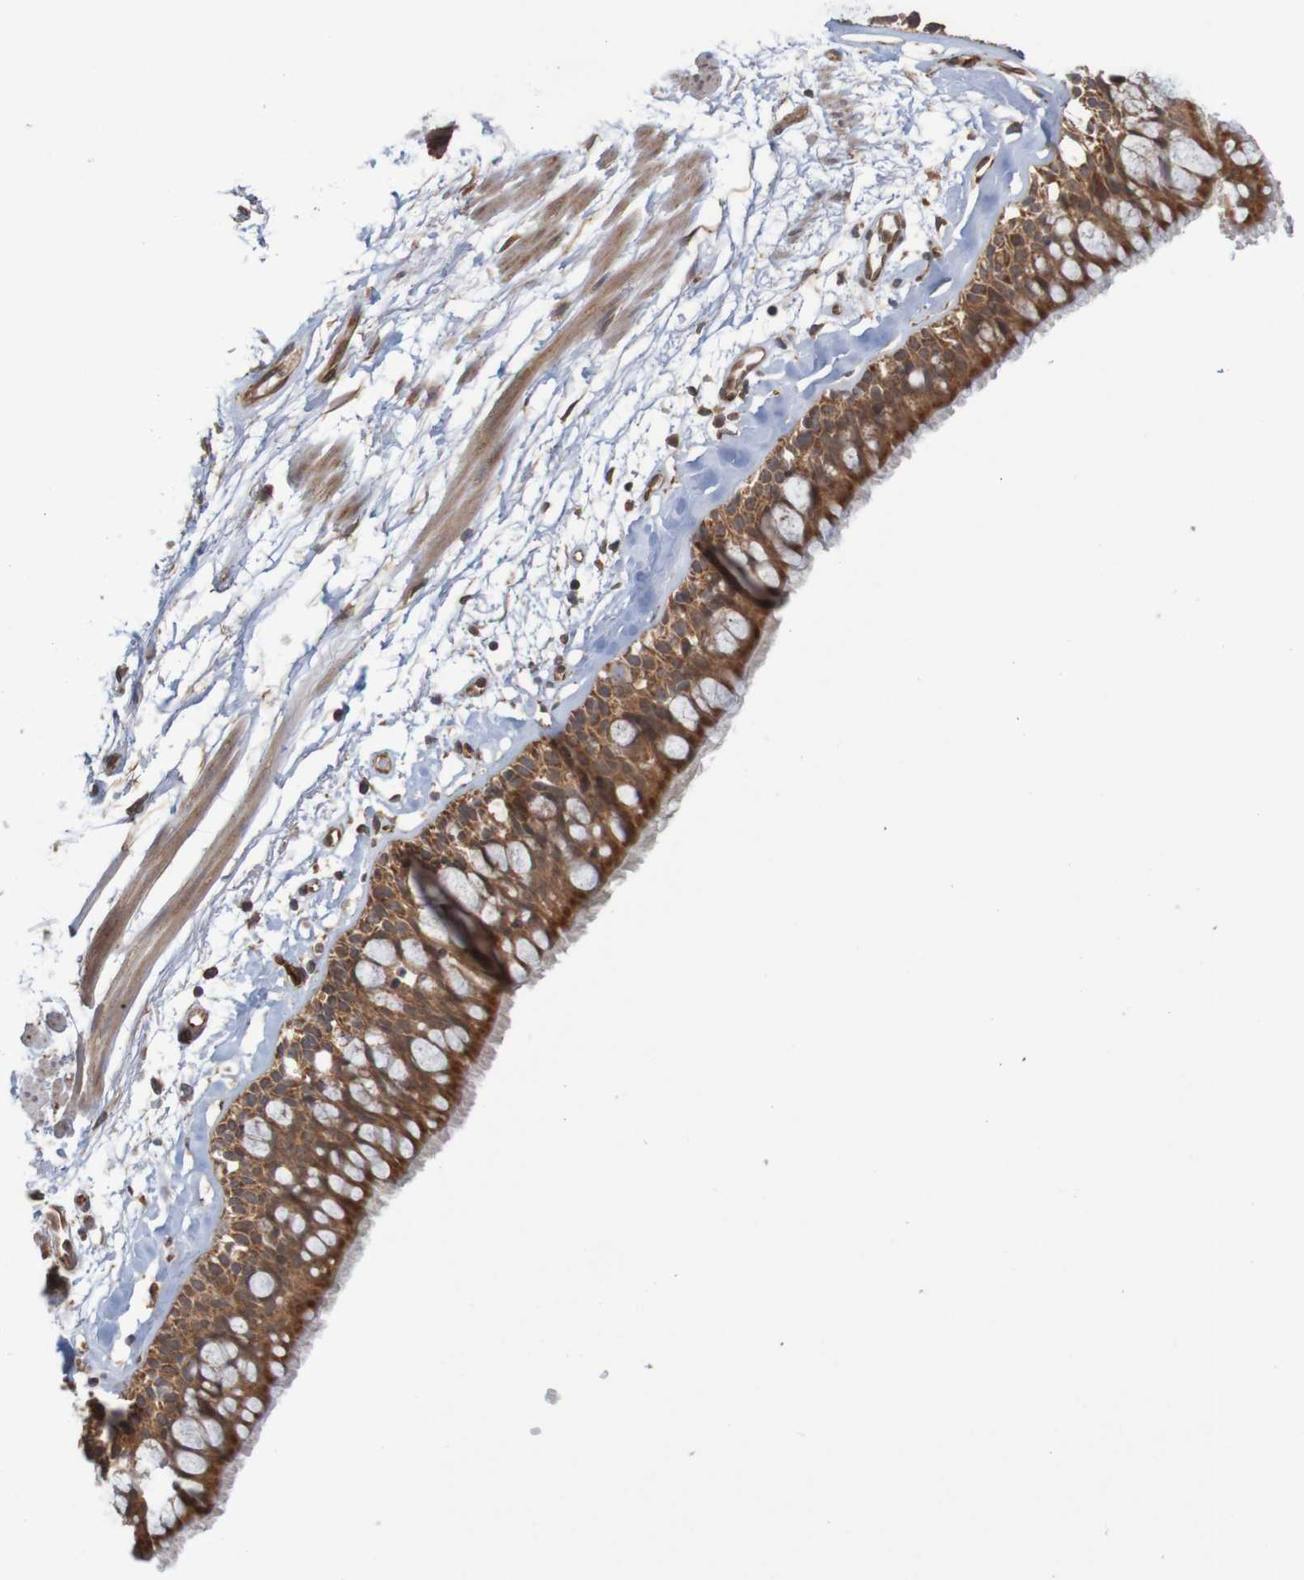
{"staining": {"intensity": "strong", "quantity": ">75%", "location": "cytoplasmic/membranous"}, "tissue": "bronchus", "cell_type": "Respiratory epithelial cells", "image_type": "normal", "snomed": [{"axis": "morphology", "description": "Normal tissue, NOS"}, {"axis": "morphology", "description": "Adenocarcinoma, NOS"}, {"axis": "topography", "description": "Bronchus"}, {"axis": "topography", "description": "Lung"}], "caption": "Strong cytoplasmic/membranous expression for a protein is seen in approximately >75% of respiratory epithelial cells of unremarkable bronchus using immunohistochemistry.", "gene": "MRPL52", "patient": {"sex": "female", "age": 54}}